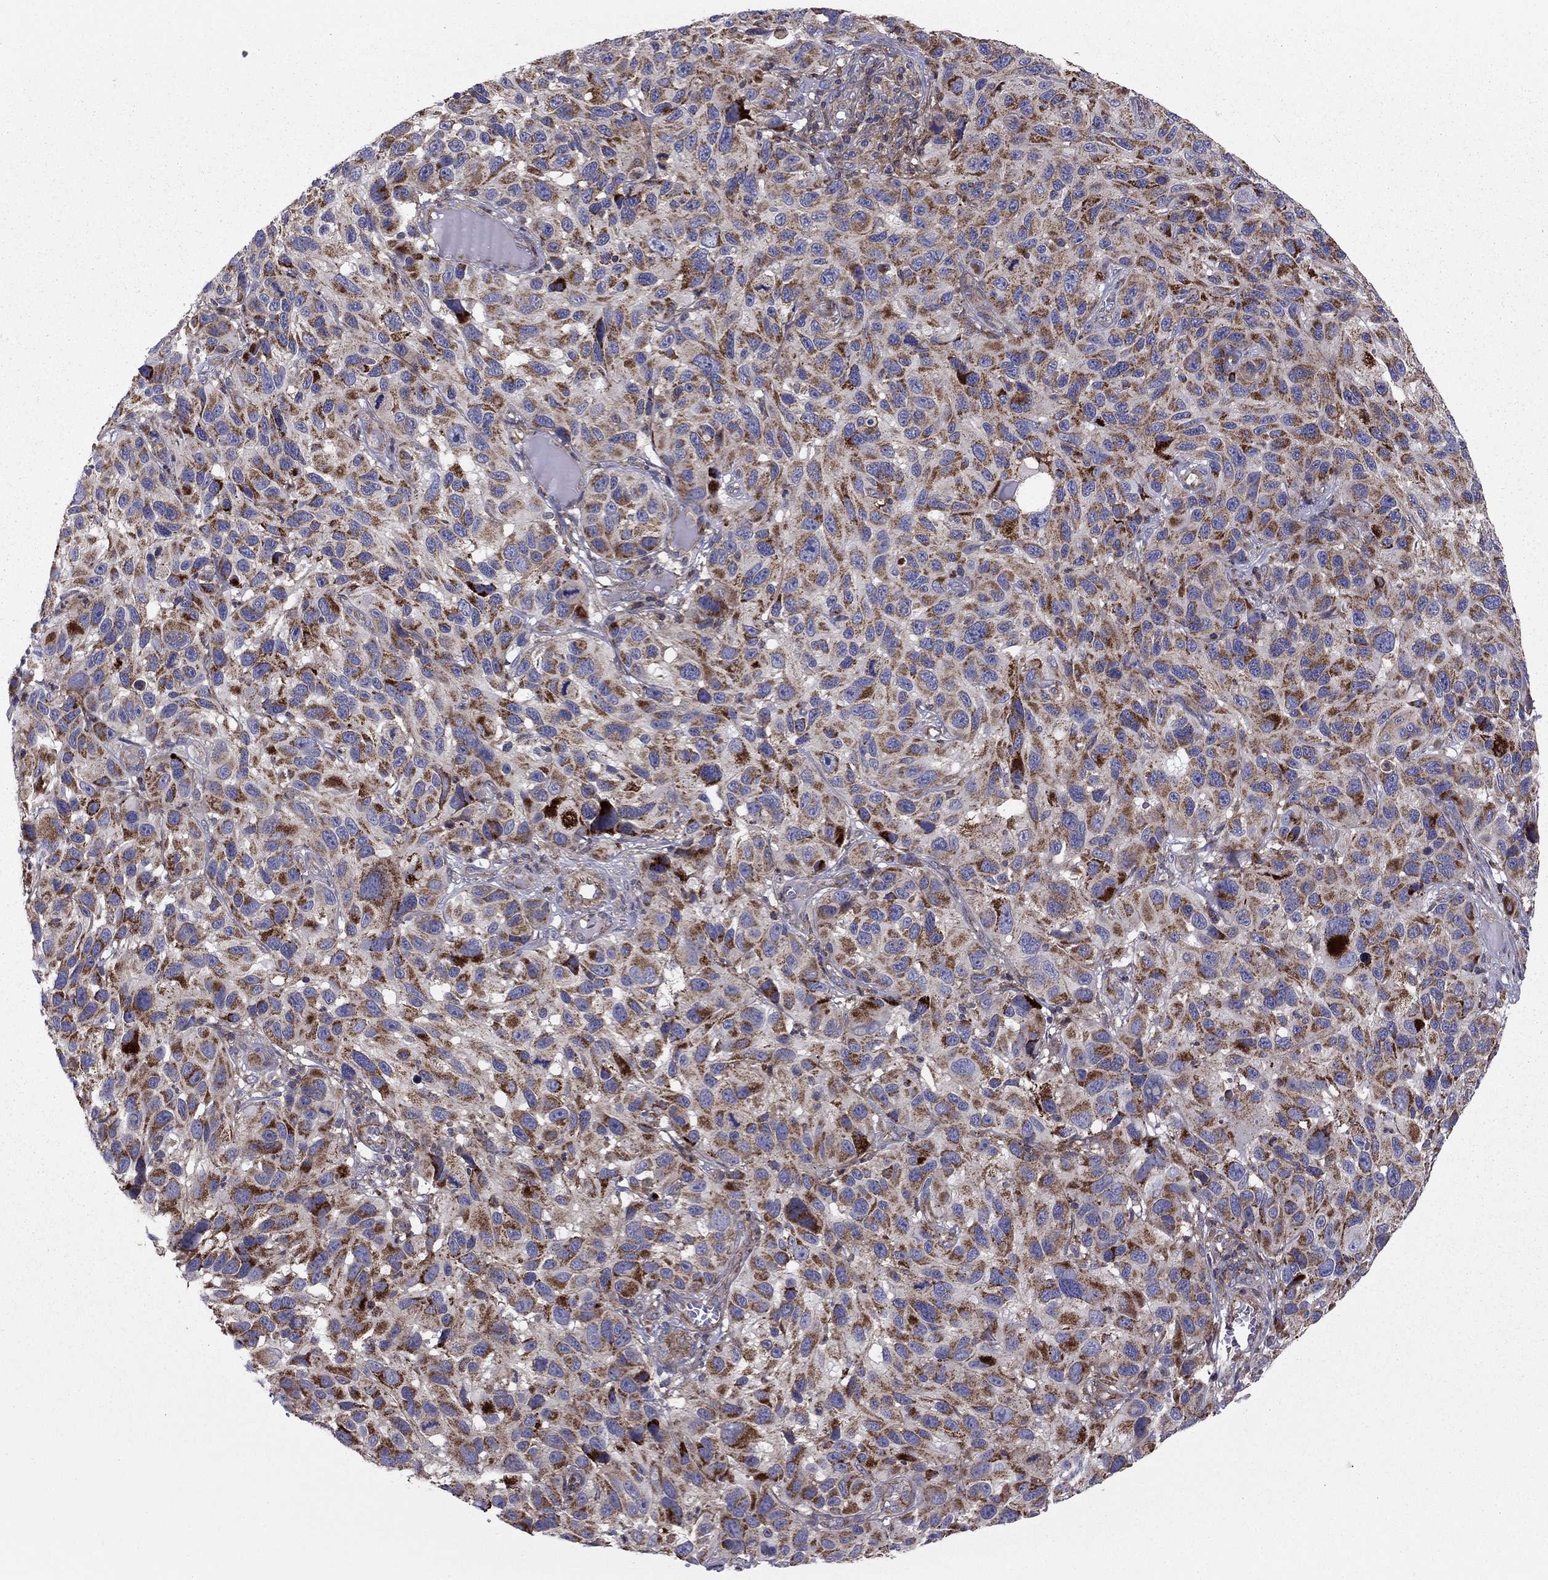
{"staining": {"intensity": "strong", "quantity": "25%-75%", "location": "cytoplasmic/membranous"}, "tissue": "melanoma", "cell_type": "Tumor cells", "image_type": "cancer", "snomed": [{"axis": "morphology", "description": "Malignant melanoma, NOS"}, {"axis": "topography", "description": "Skin"}], "caption": "Immunohistochemical staining of human melanoma demonstrates high levels of strong cytoplasmic/membranous protein expression in approximately 25%-75% of tumor cells.", "gene": "ALG6", "patient": {"sex": "male", "age": 53}}